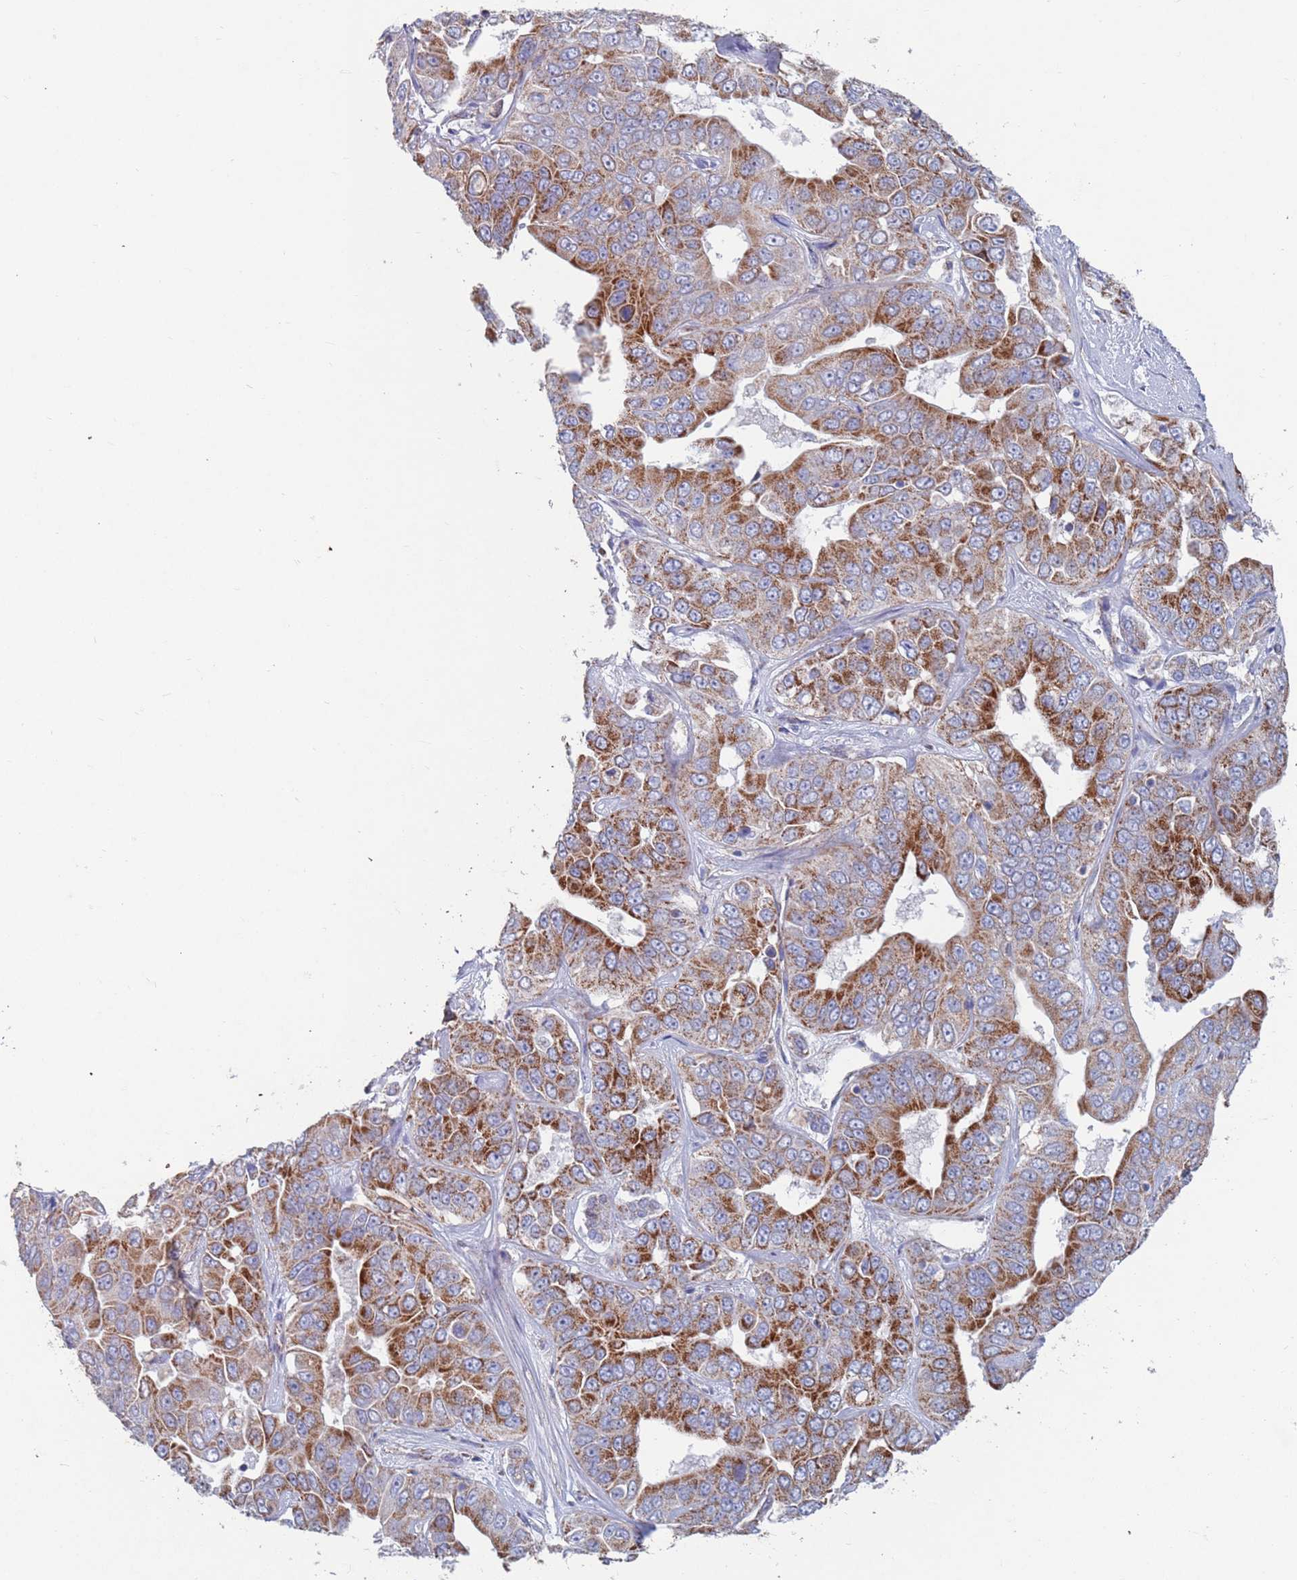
{"staining": {"intensity": "moderate", "quantity": ">75%", "location": "cytoplasmic/membranous"}, "tissue": "liver cancer", "cell_type": "Tumor cells", "image_type": "cancer", "snomed": [{"axis": "morphology", "description": "Cholangiocarcinoma"}, {"axis": "topography", "description": "Liver"}], "caption": "This is an image of immunohistochemistry staining of cholangiocarcinoma (liver), which shows moderate expression in the cytoplasmic/membranous of tumor cells.", "gene": "MRPL22", "patient": {"sex": "female", "age": 52}}